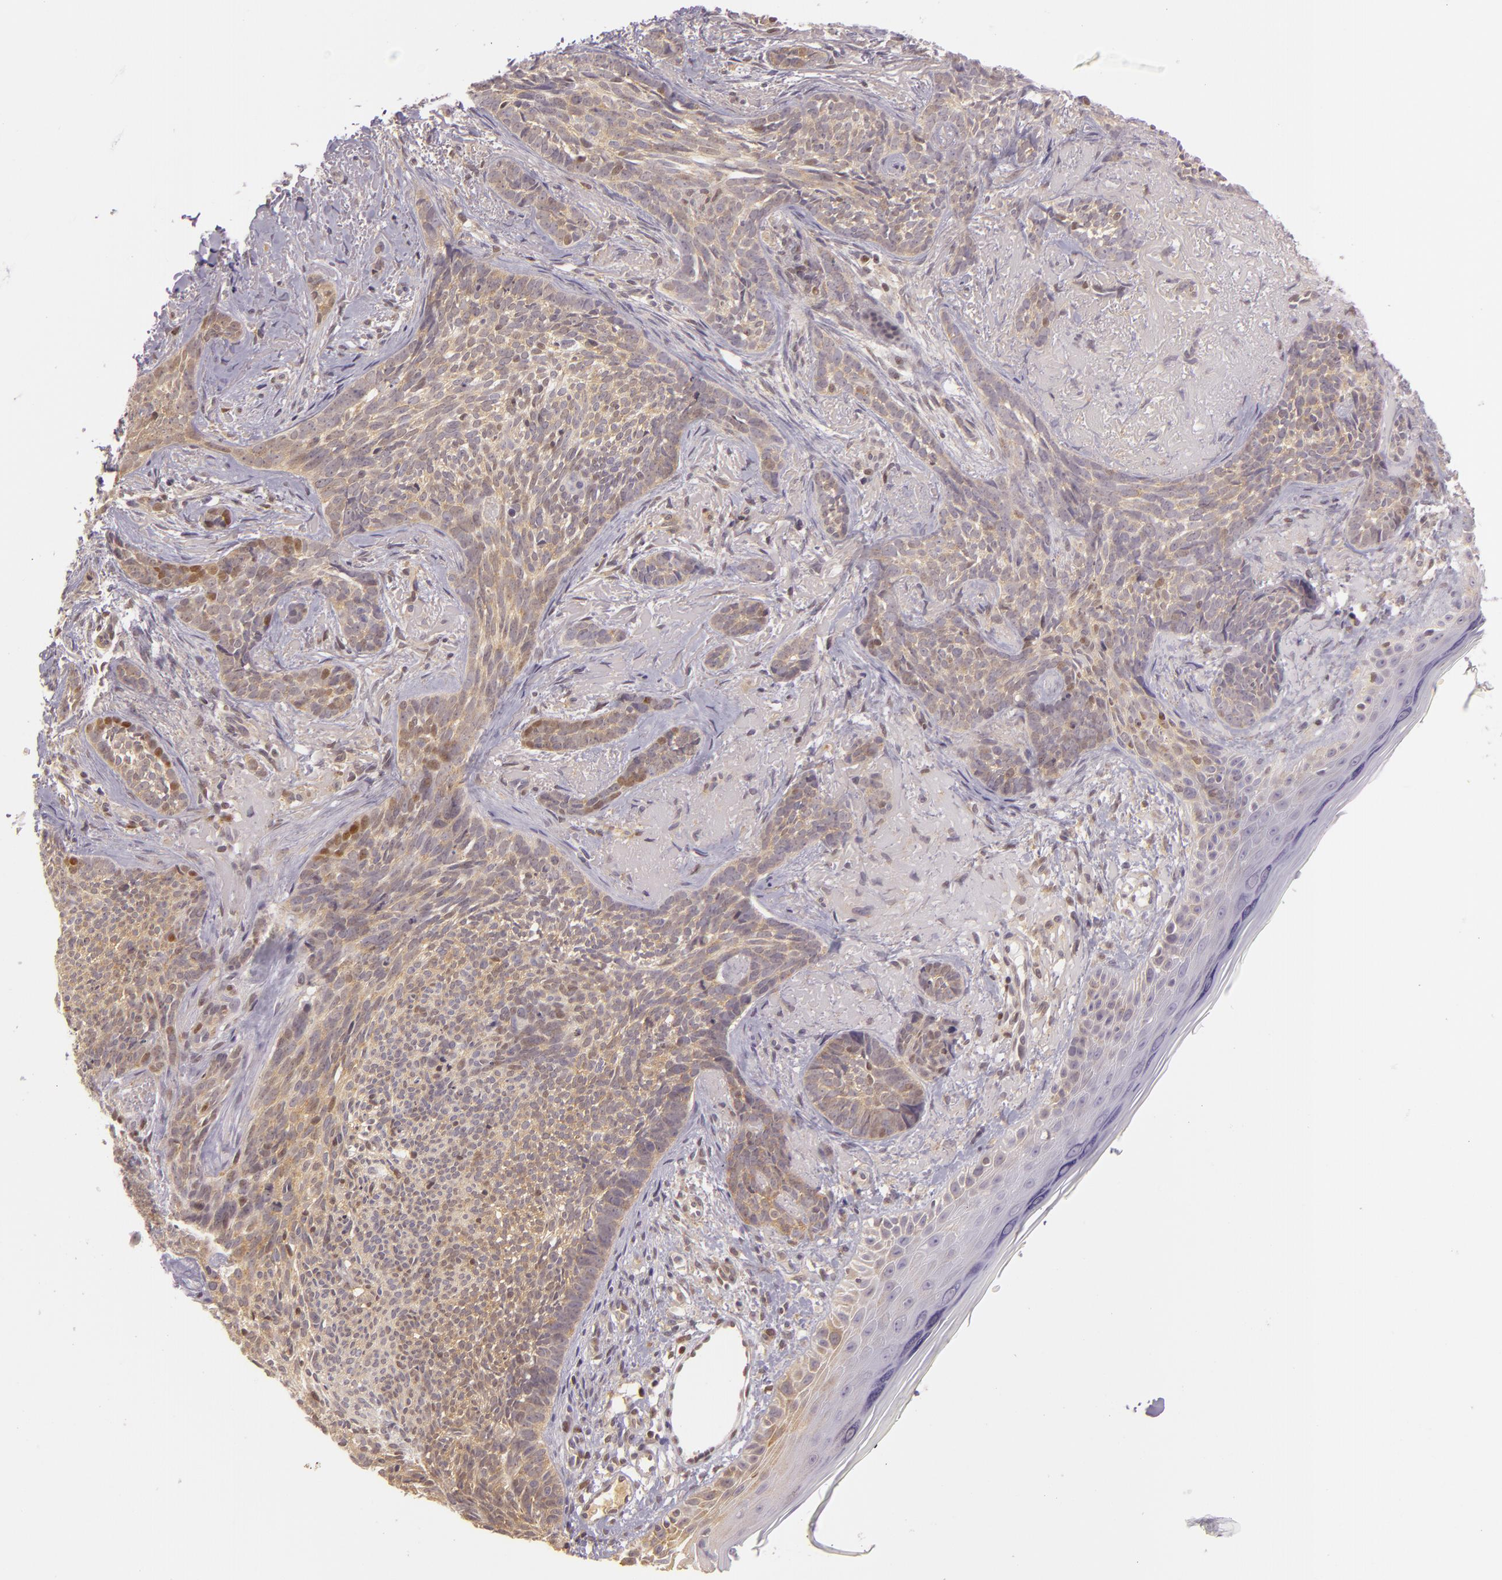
{"staining": {"intensity": "weak", "quantity": "25%-75%", "location": "cytoplasmic/membranous"}, "tissue": "skin cancer", "cell_type": "Tumor cells", "image_type": "cancer", "snomed": [{"axis": "morphology", "description": "Basal cell carcinoma"}, {"axis": "topography", "description": "Skin"}], "caption": "This image reveals immunohistochemistry (IHC) staining of human skin cancer (basal cell carcinoma), with low weak cytoplasmic/membranous expression in about 25%-75% of tumor cells.", "gene": "IMPDH1", "patient": {"sex": "female", "age": 81}}